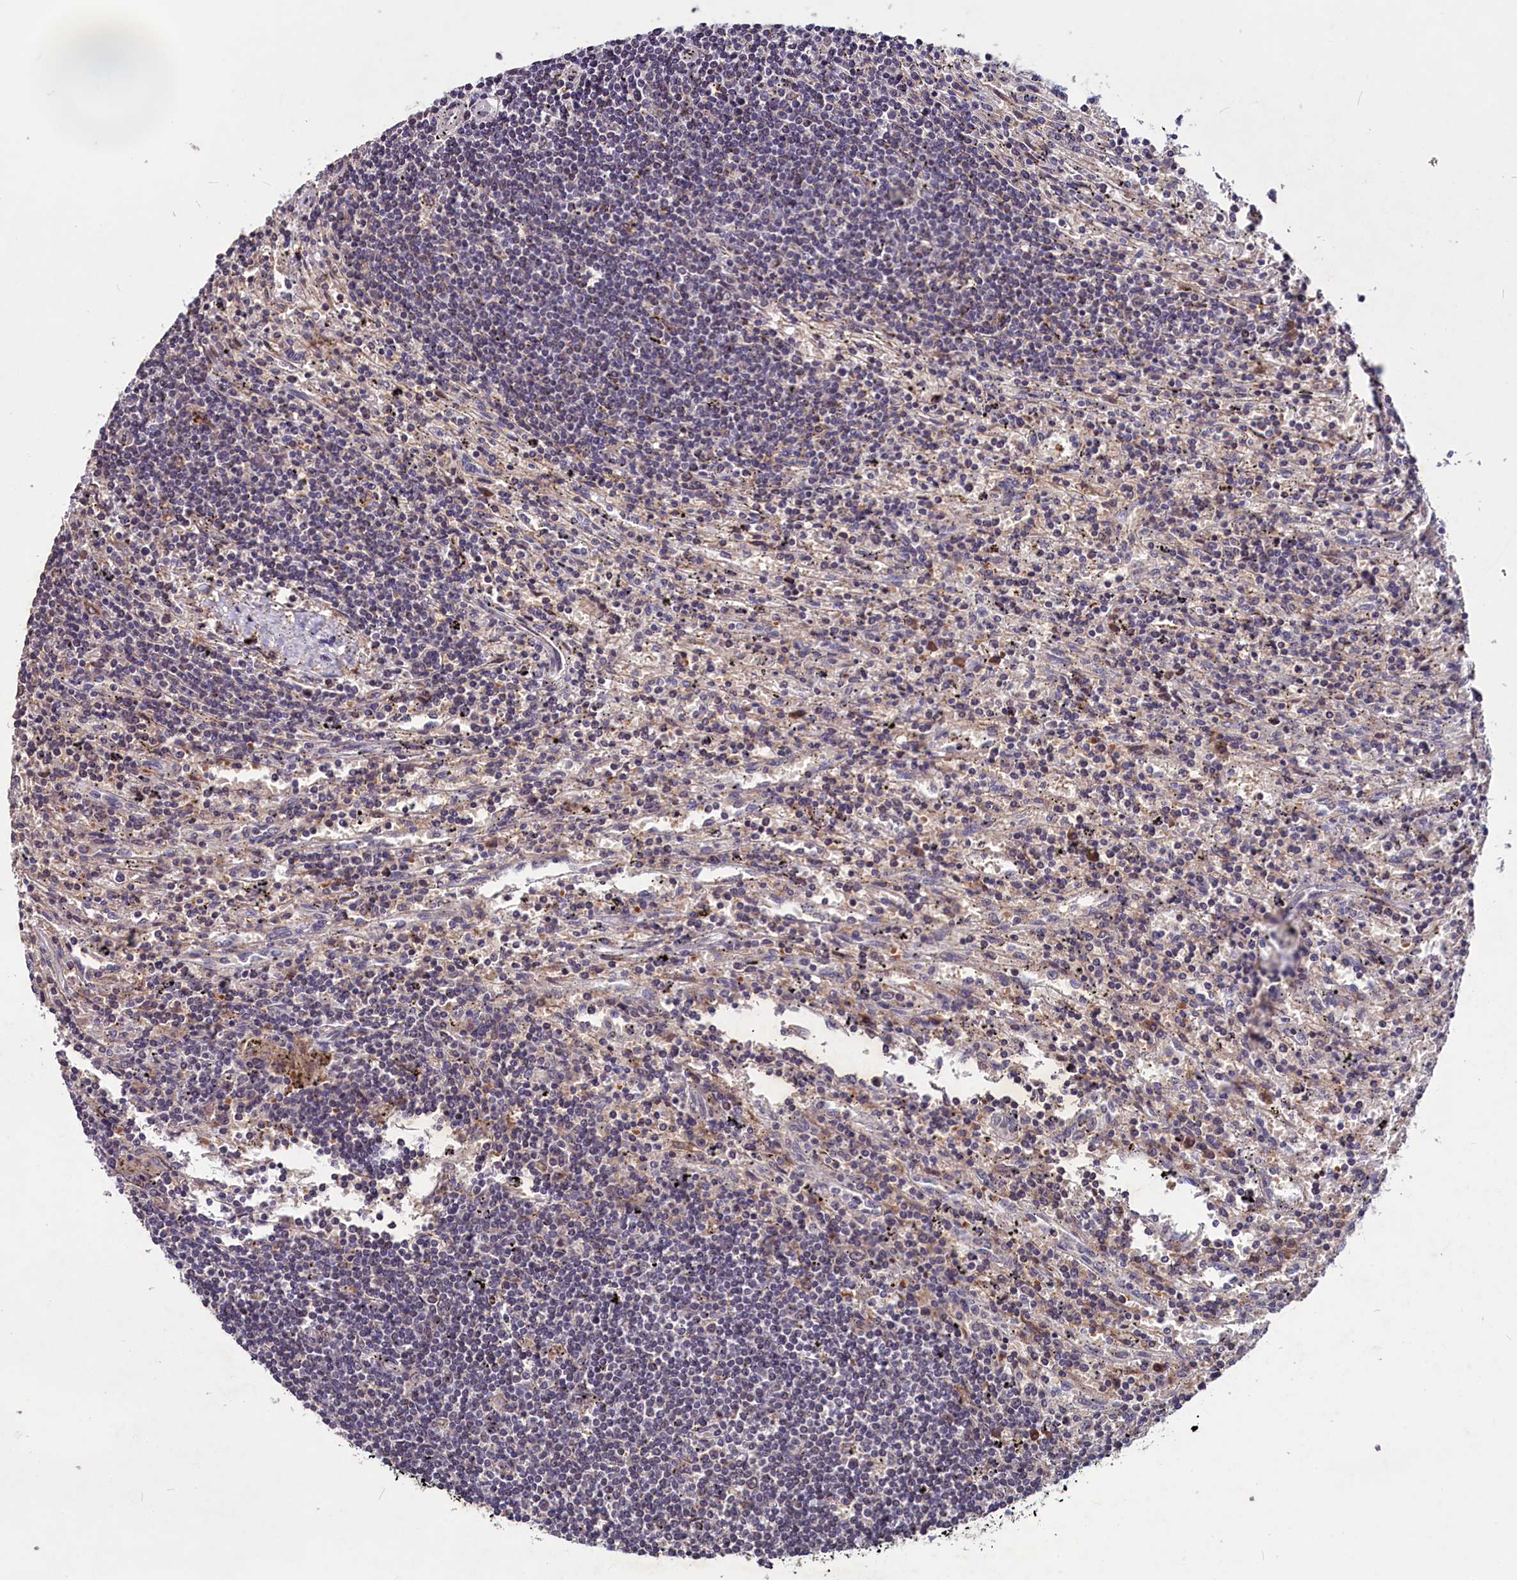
{"staining": {"intensity": "negative", "quantity": "none", "location": "none"}, "tissue": "lymphoma", "cell_type": "Tumor cells", "image_type": "cancer", "snomed": [{"axis": "morphology", "description": "Malignant lymphoma, non-Hodgkin's type, Low grade"}, {"axis": "topography", "description": "Spleen"}], "caption": "This is an immunohistochemistry (IHC) photomicrograph of lymphoma. There is no staining in tumor cells.", "gene": "SLC39A6", "patient": {"sex": "male", "age": 76}}